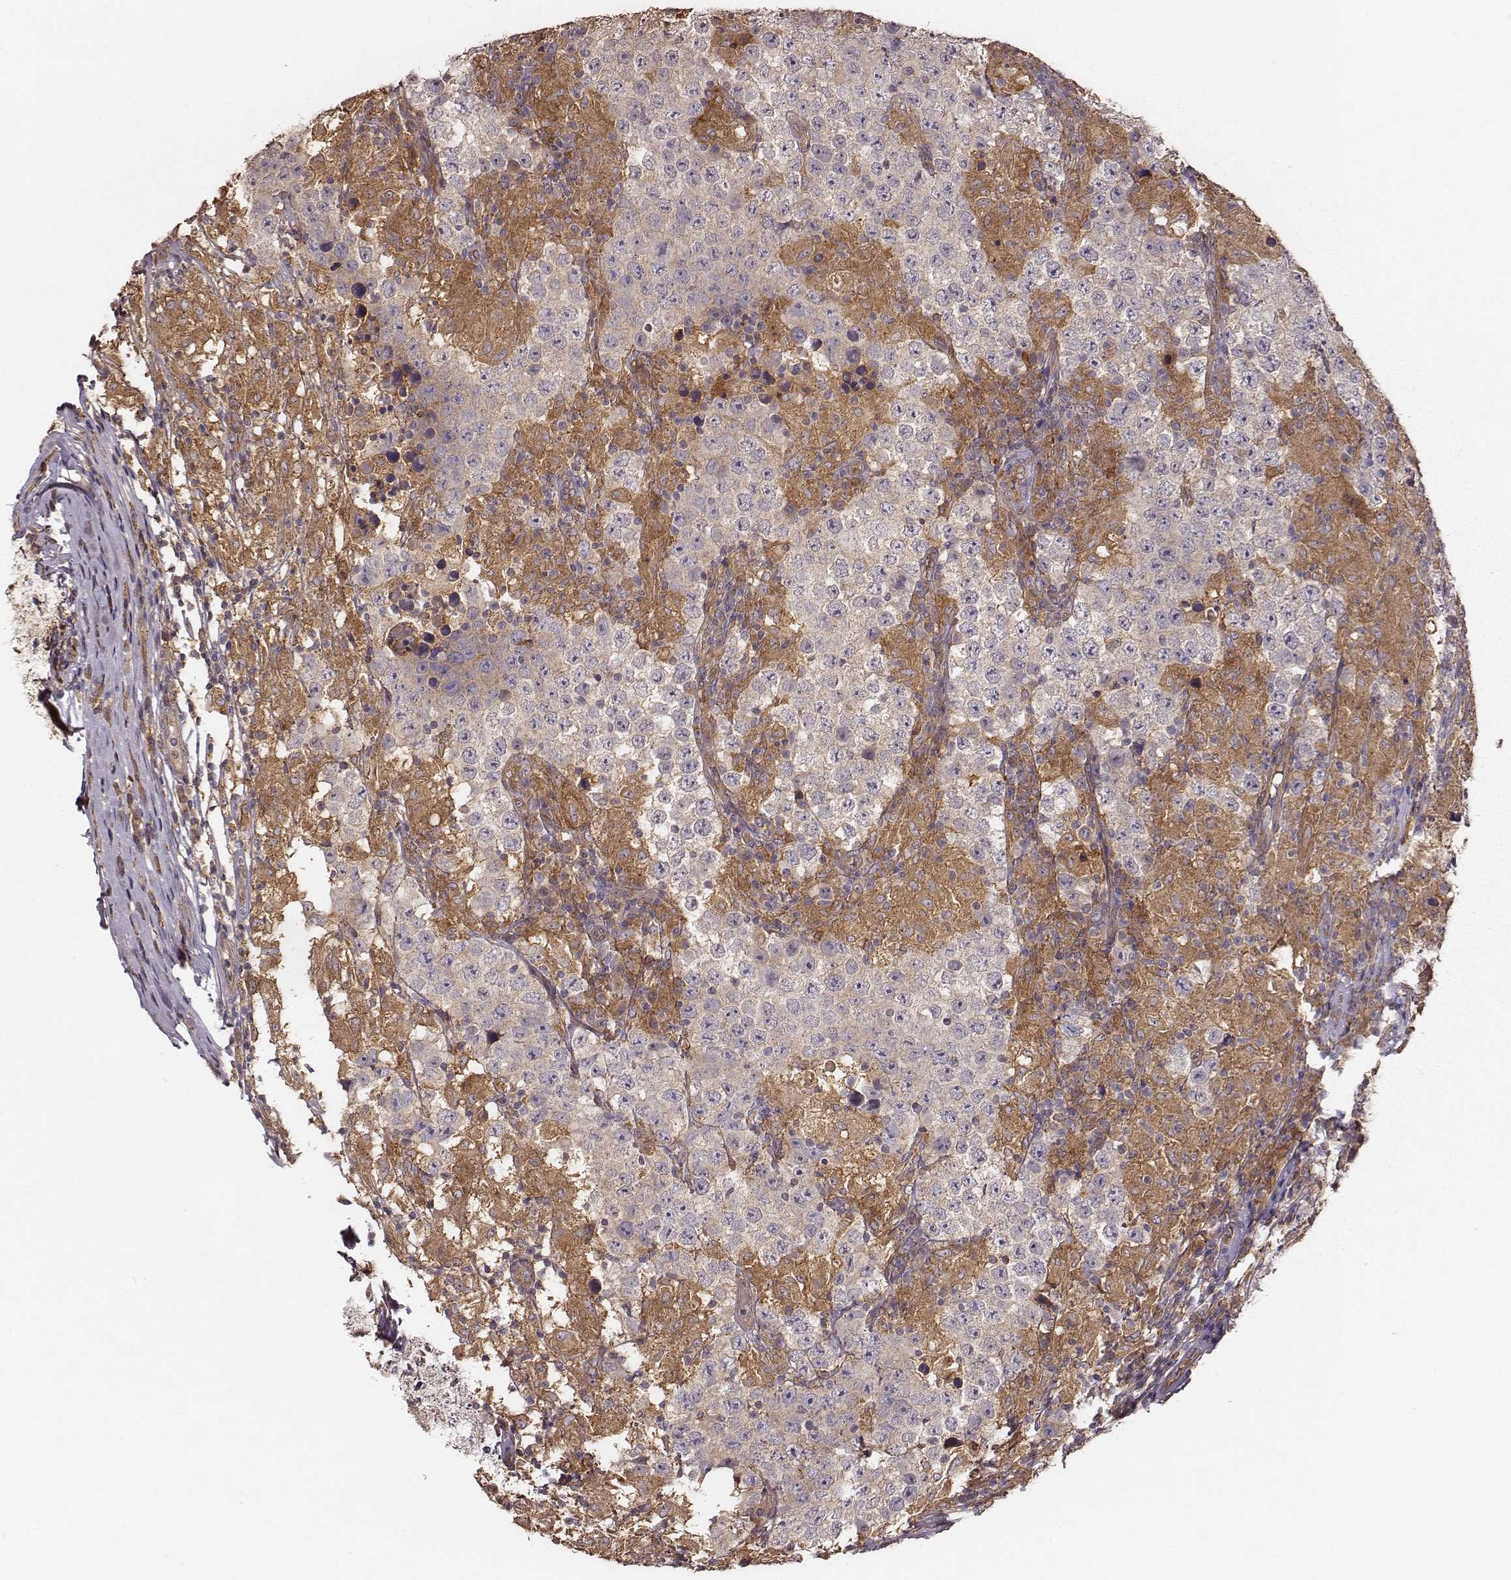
{"staining": {"intensity": "negative", "quantity": "none", "location": "none"}, "tissue": "testis cancer", "cell_type": "Tumor cells", "image_type": "cancer", "snomed": [{"axis": "morphology", "description": "Seminoma, NOS"}, {"axis": "morphology", "description": "Carcinoma, Embryonal, NOS"}, {"axis": "topography", "description": "Testis"}], "caption": "Immunohistochemistry of testis cancer shows no positivity in tumor cells.", "gene": "VPS26A", "patient": {"sex": "male", "age": 41}}